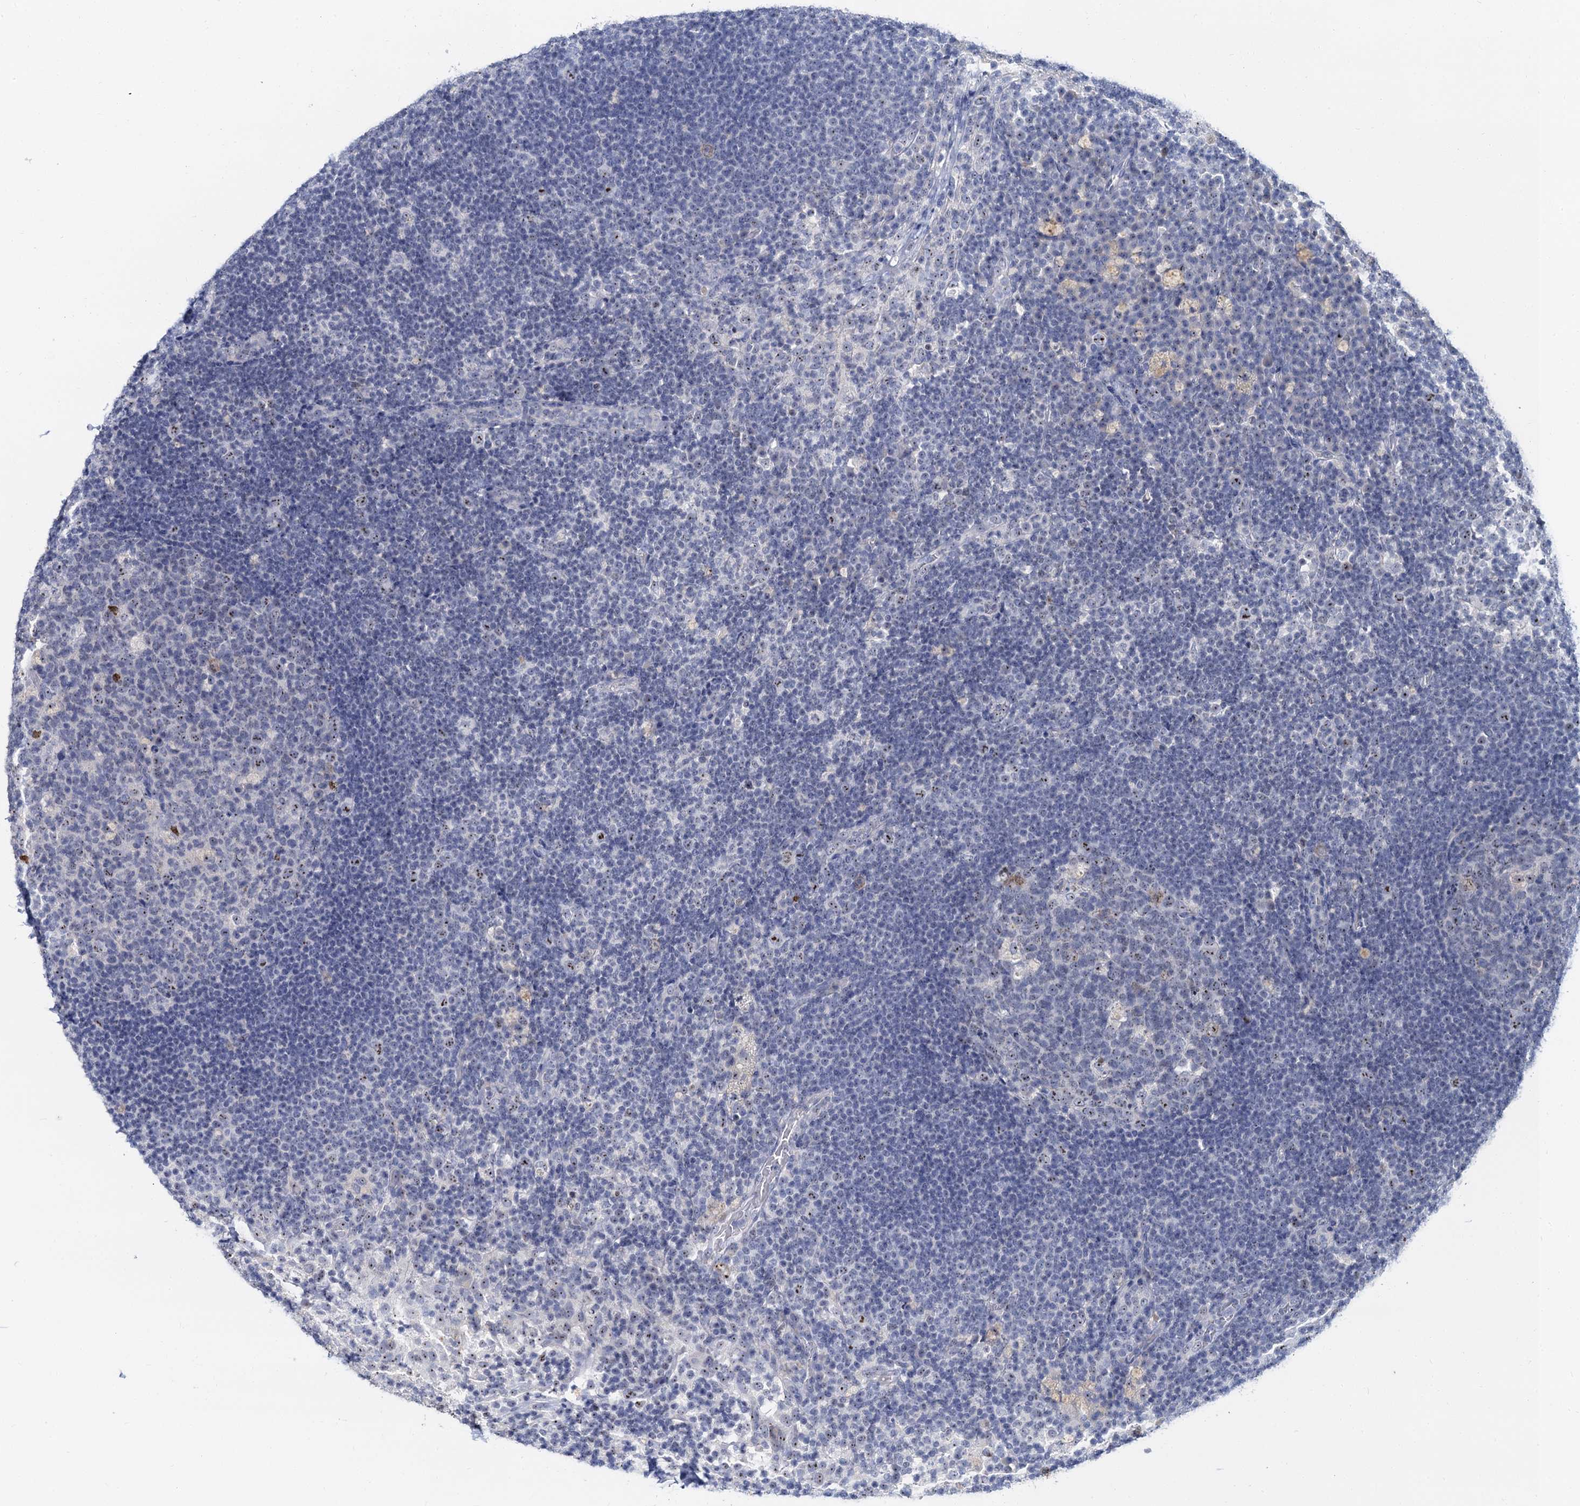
{"staining": {"intensity": "weak", "quantity": "25%-75%", "location": "nuclear"}, "tissue": "lymph node", "cell_type": "Germinal center cells", "image_type": "normal", "snomed": [{"axis": "morphology", "description": "Normal tissue, NOS"}, {"axis": "topography", "description": "Lymph node"}], "caption": "This micrograph displays normal lymph node stained with immunohistochemistry to label a protein in brown. The nuclear of germinal center cells show weak positivity for the protein. Nuclei are counter-stained blue.", "gene": "NOP2", "patient": {"sex": "female", "age": 70}}